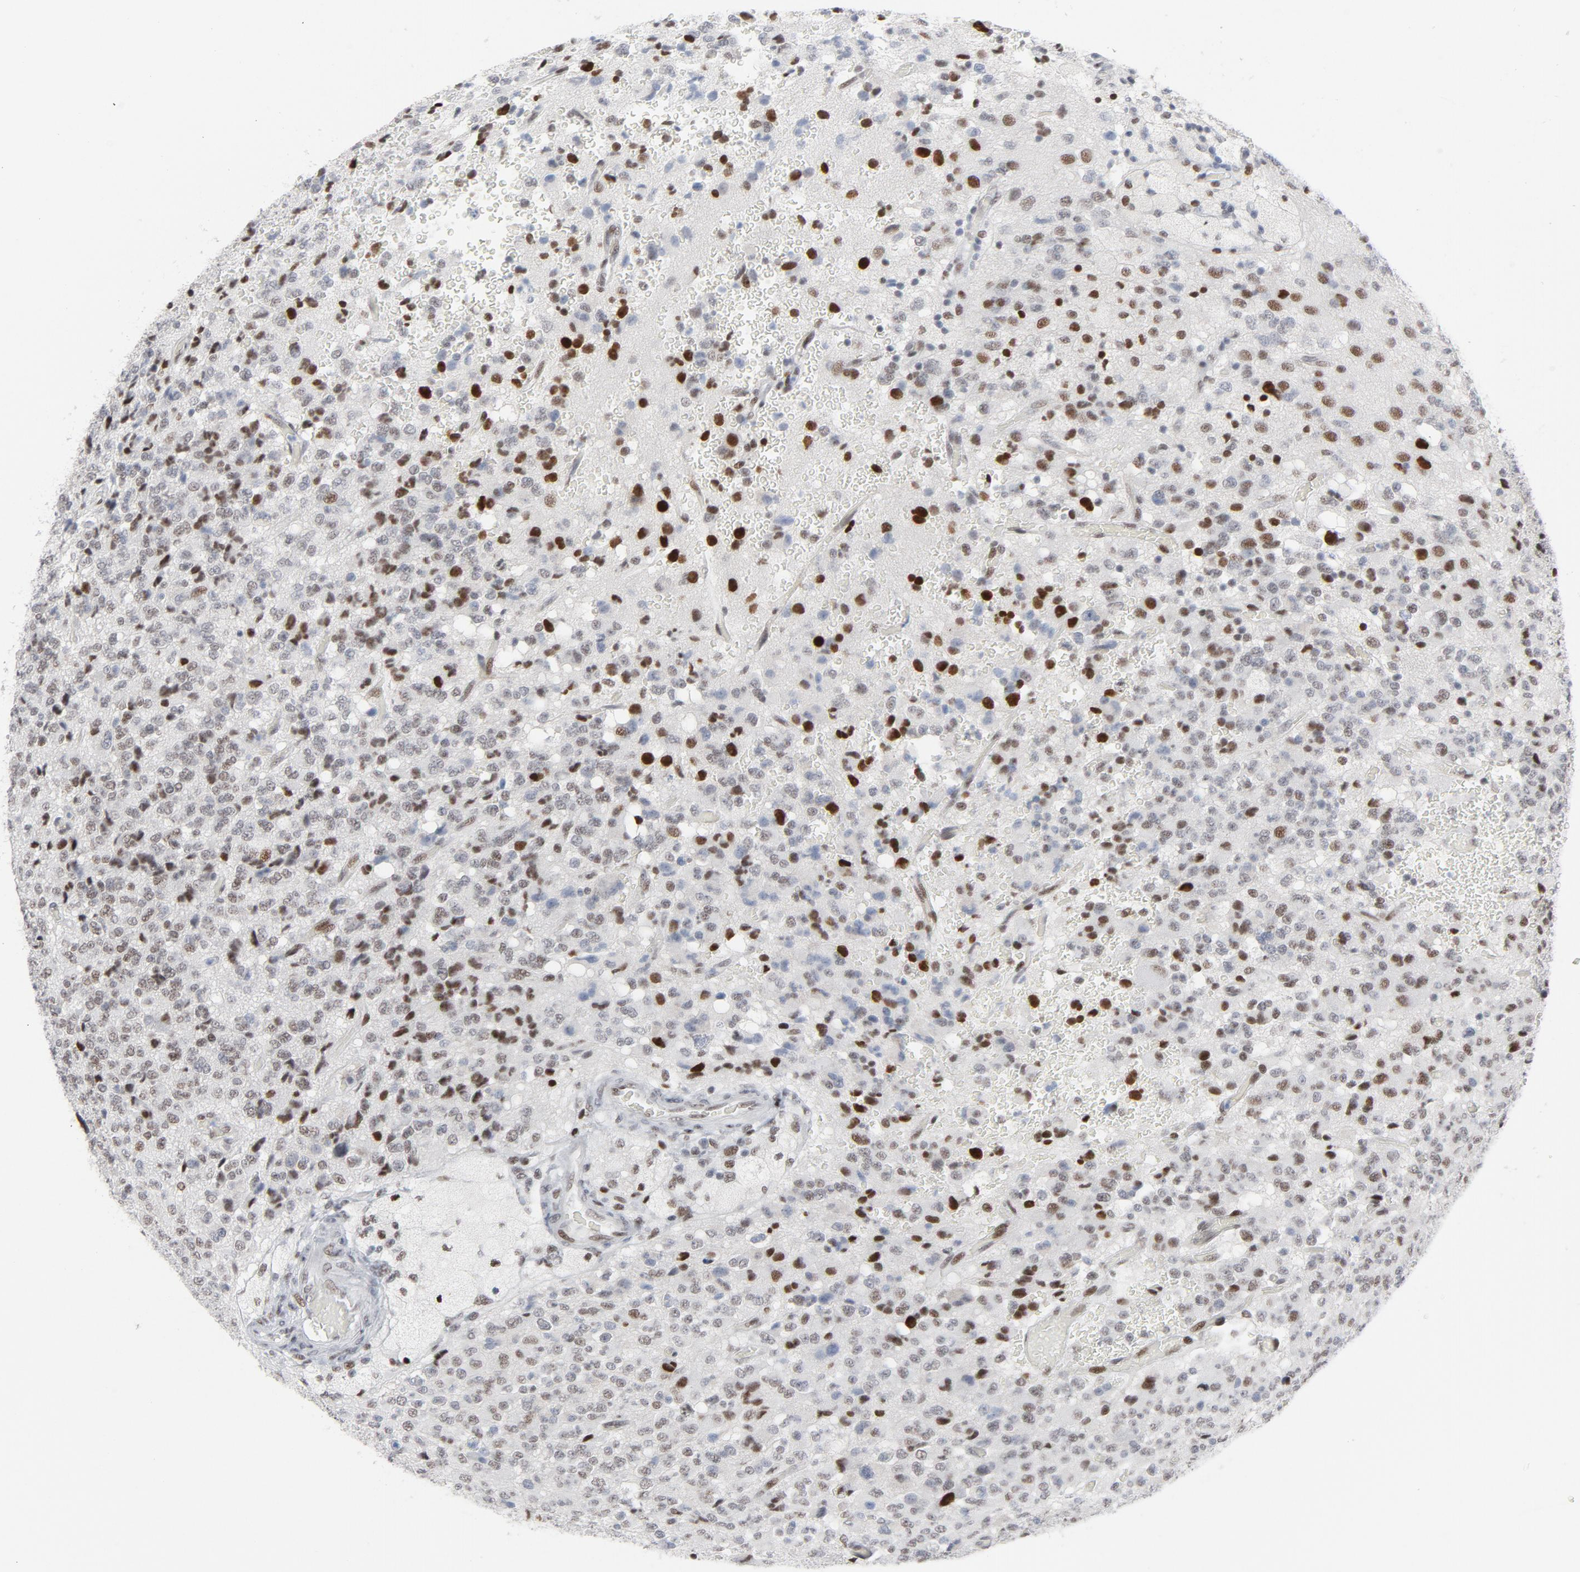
{"staining": {"intensity": "strong", "quantity": "25%-75%", "location": "nuclear"}, "tissue": "glioma", "cell_type": "Tumor cells", "image_type": "cancer", "snomed": [{"axis": "morphology", "description": "Glioma, malignant, High grade"}, {"axis": "topography", "description": "pancreas cauda"}], "caption": "IHC (DAB (3,3'-diaminobenzidine)) staining of human malignant glioma (high-grade) displays strong nuclear protein expression in approximately 25%-75% of tumor cells.", "gene": "HSF1", "patient": {"sex": "male", "age": 60}}